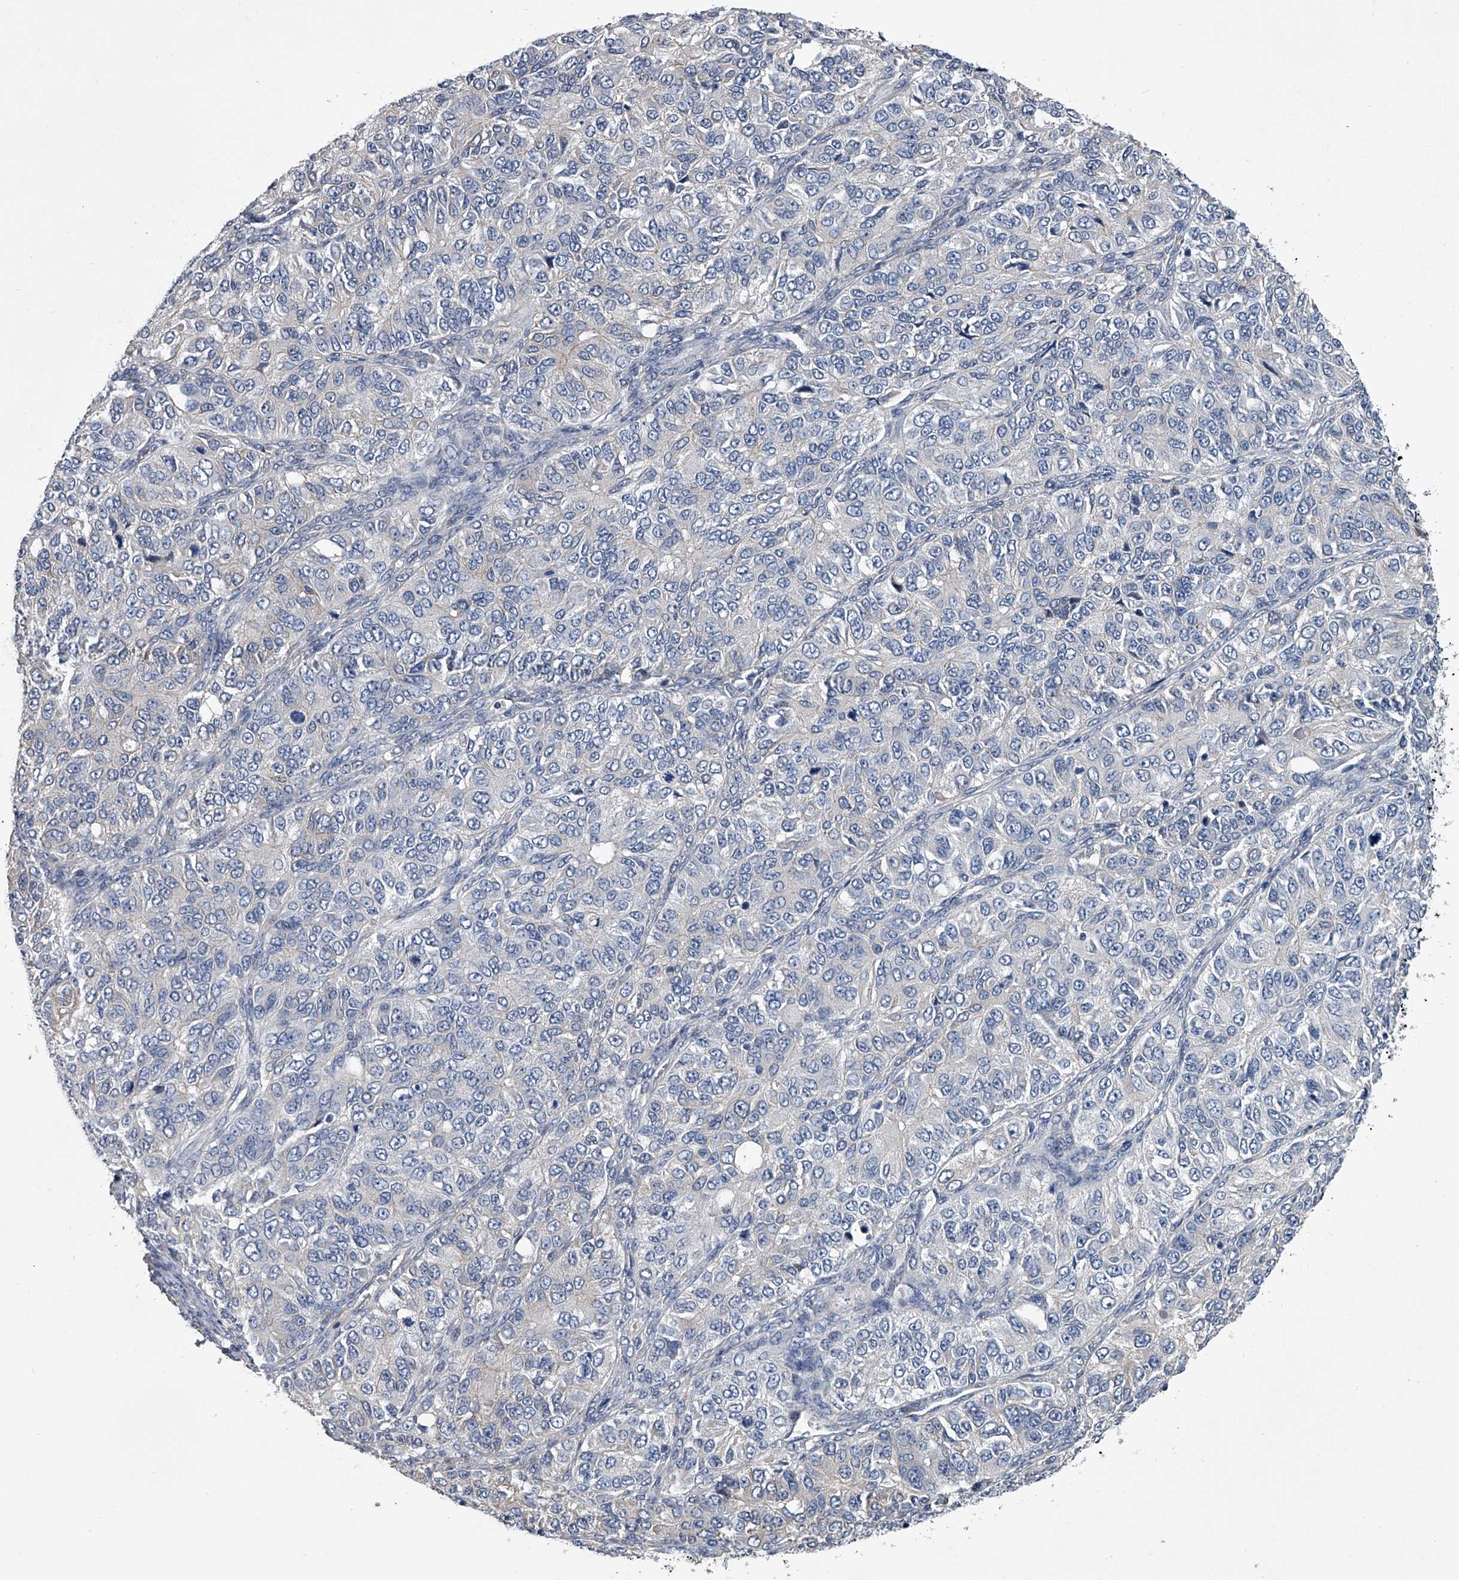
{"staining": {"intensity": "negative", "quantity": "none", "location": "none"}, "tissue": "ovarian cancer", "cell_type": "Tumor cells", "image_type": "cancer", "snomed": [{"axis": "morphology", "description": "Carcinoma, endometroid"}, {"axis": "topography", "description": "Ovary"}], "caption": "Tumor cells show no significant protein positivity in ovarian cancer (endometroid carcinoma).", "gene": "ABCG1", "patient": {"sex": "female", "age": 51}}